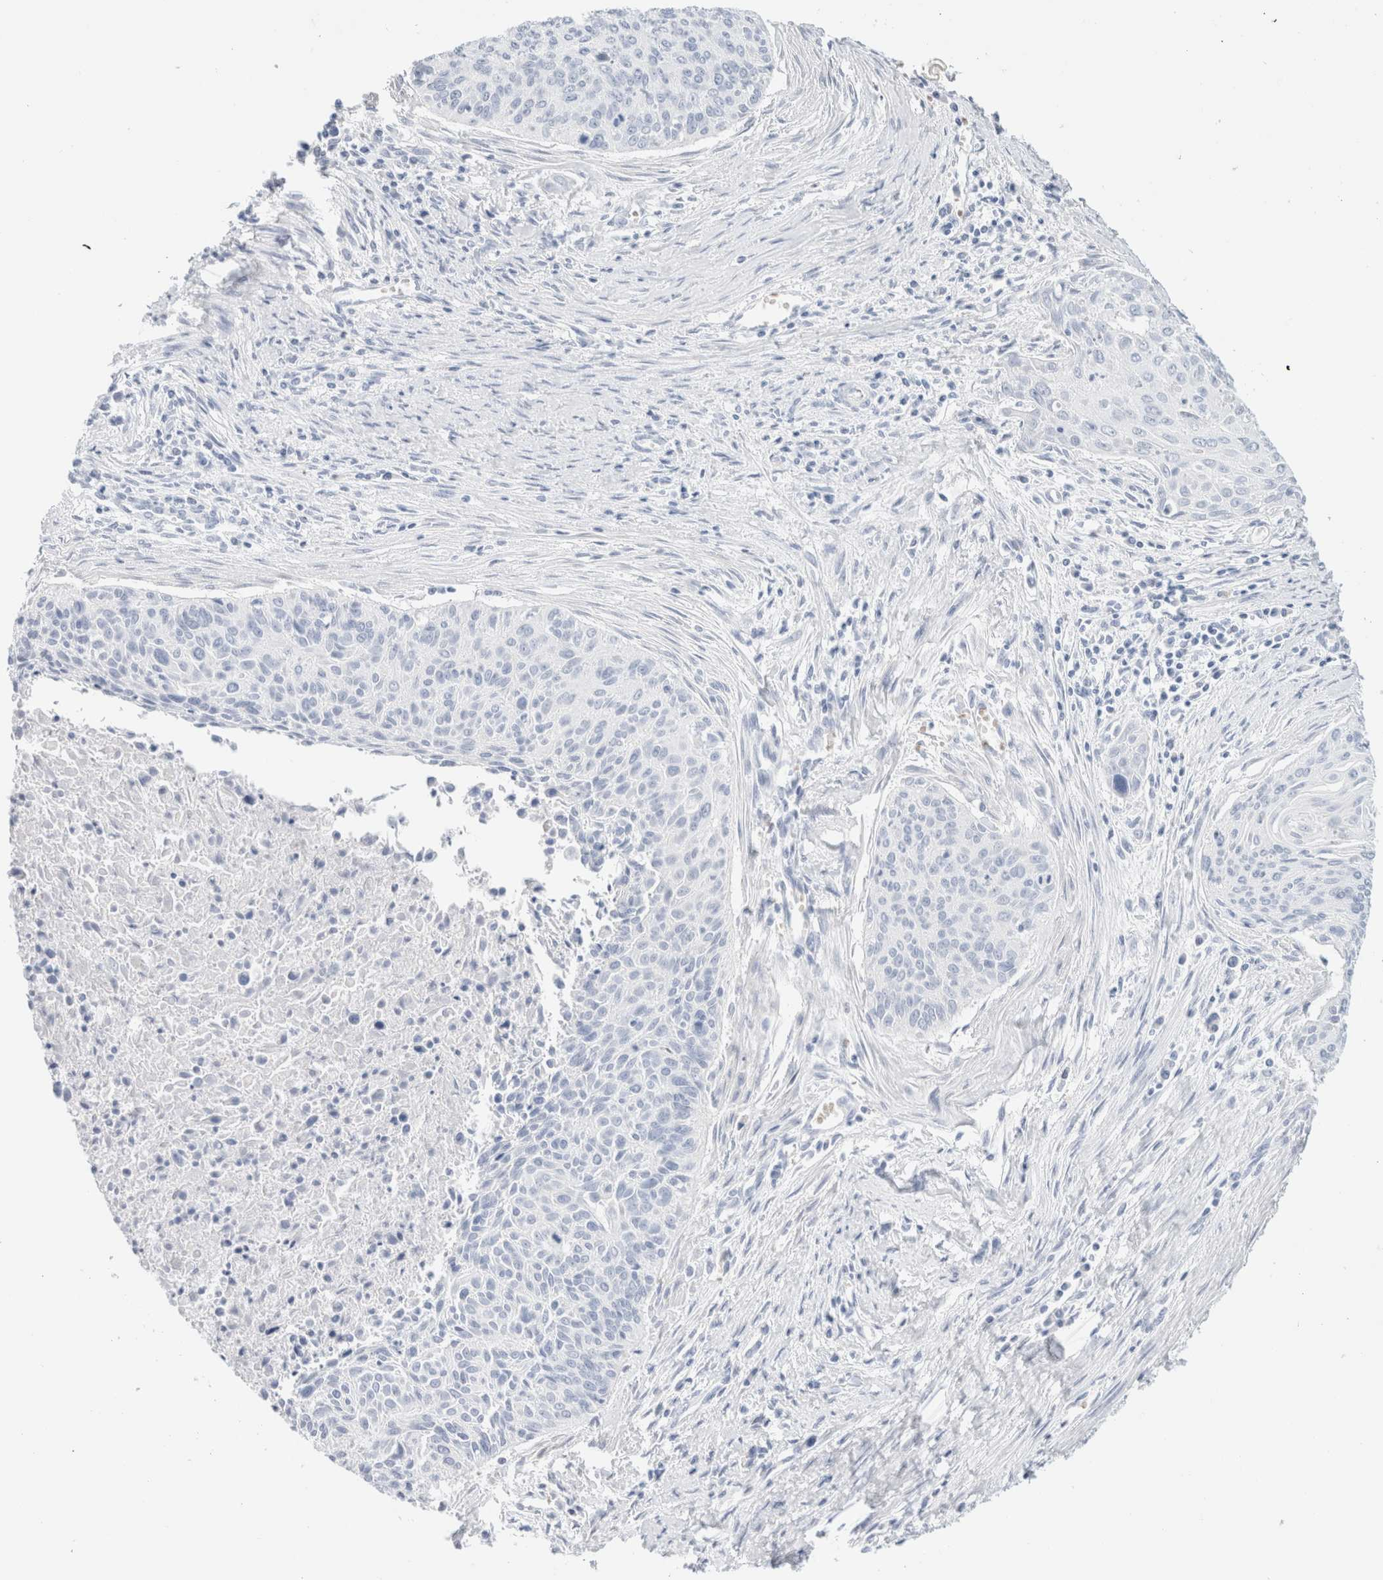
{"staining": {"intensity": "negative", "quantity": "none", "location": "none"}, "tissue": "cervical cancer", "cell_type": "Tumor cells", "image_type": "cancer", "snomed": [{"axis": "morphology", "description": "Squamous cell carcinoma, NOS"}, {"axis": "topography", "description": "Cervix"}], "caption": "Tumor cells are negative for protein expression in human cervical cancer (squamous cell carcinoma).", "gene": "ARG1", "patient": {"sex": "female", "age": 55}}